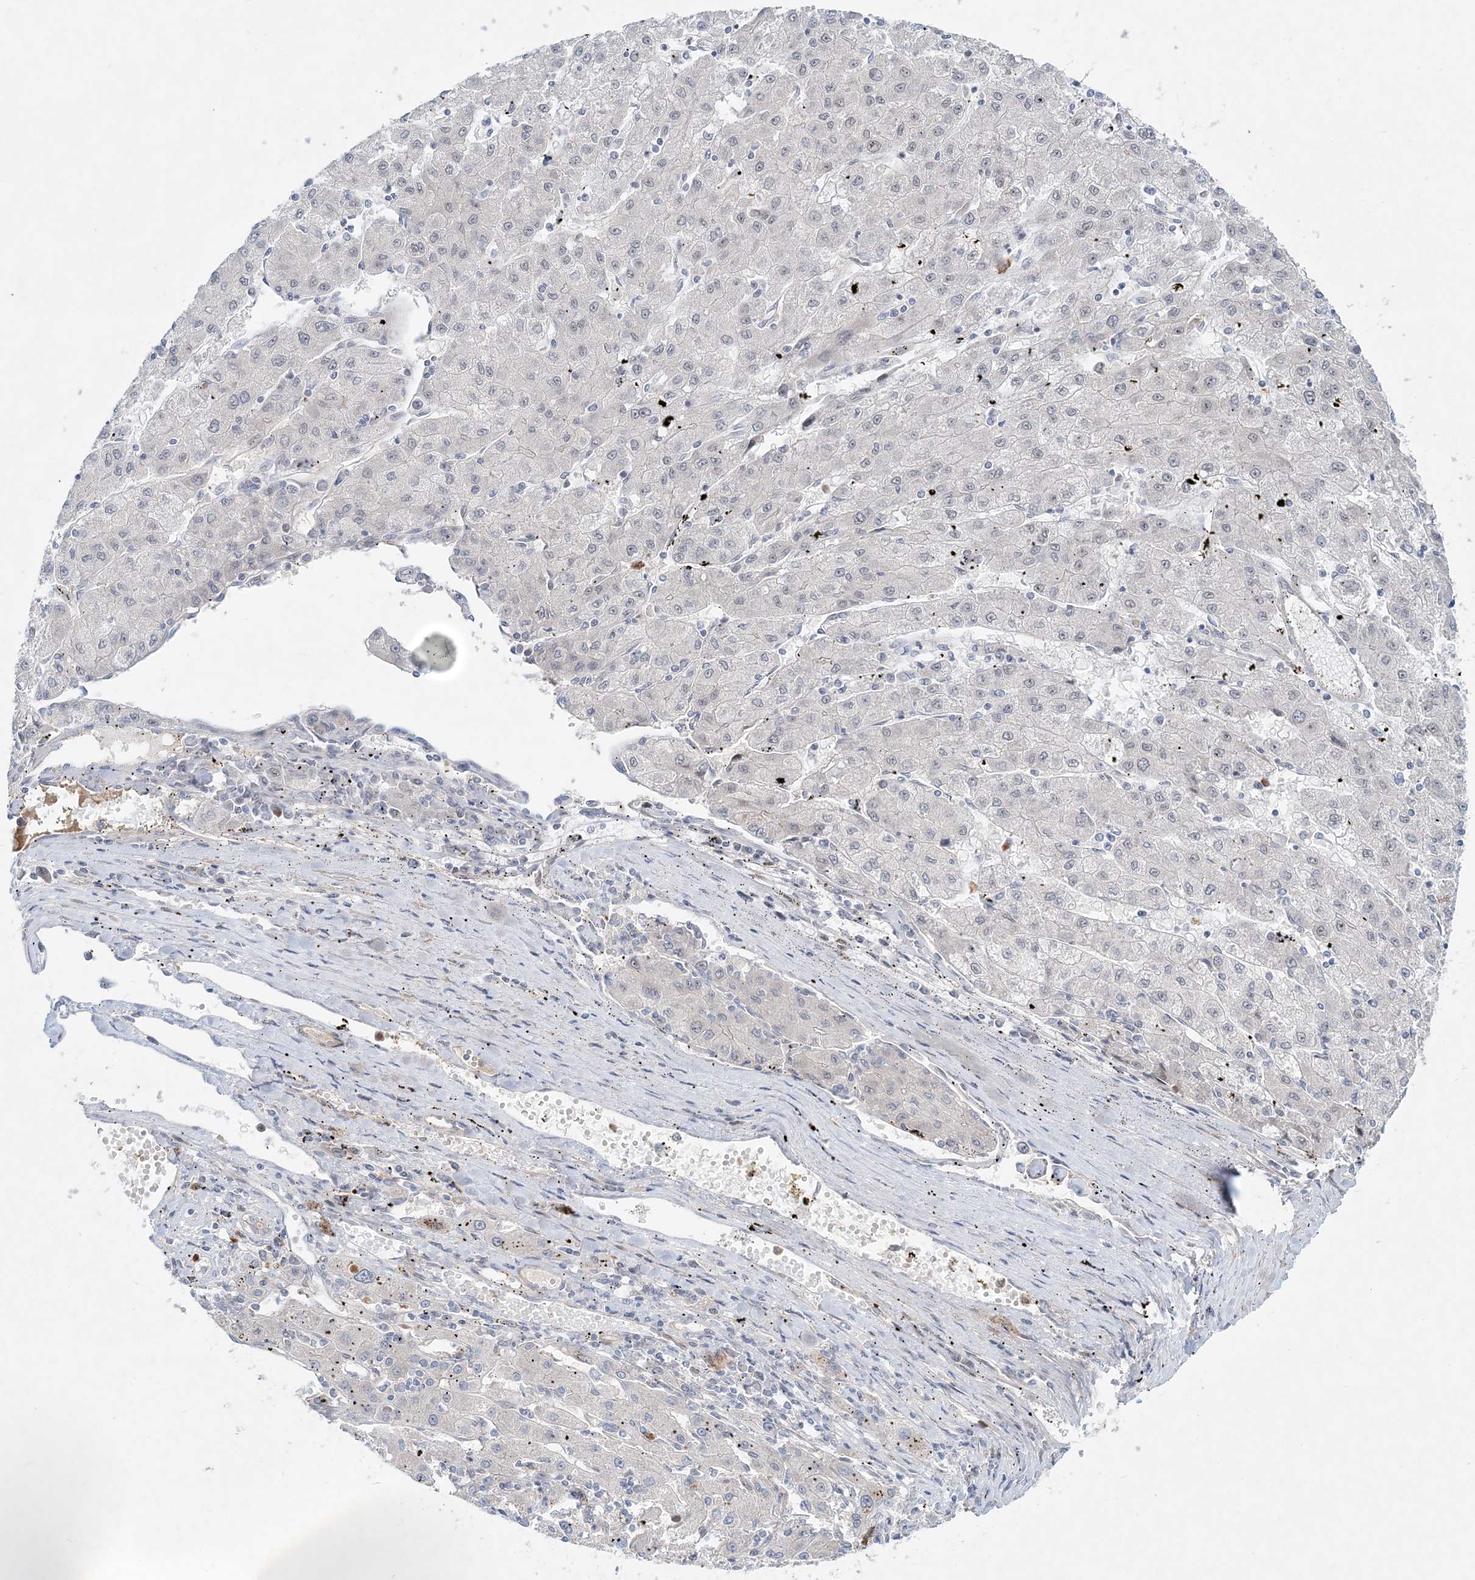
{"staining": {"intensity": "negative", "quantity": "none", "location": "none"}, "tissue": "liver cancer", "cell_type": "Tumor cells", "image_type": "cancer", "snomed": [{"axis": "morphology", "description": "Carcinoma, Hepatocellular, NOS"}, {"axis": "topography", "description": "Liver"}], "caption": "Liver cancer (hepatocellular carcinoma) was stained to show a protein in brown. There is no significant staining in tumor cells.", "gene": "DNAH5", "patient": {"sex": "male", "age": 72}}